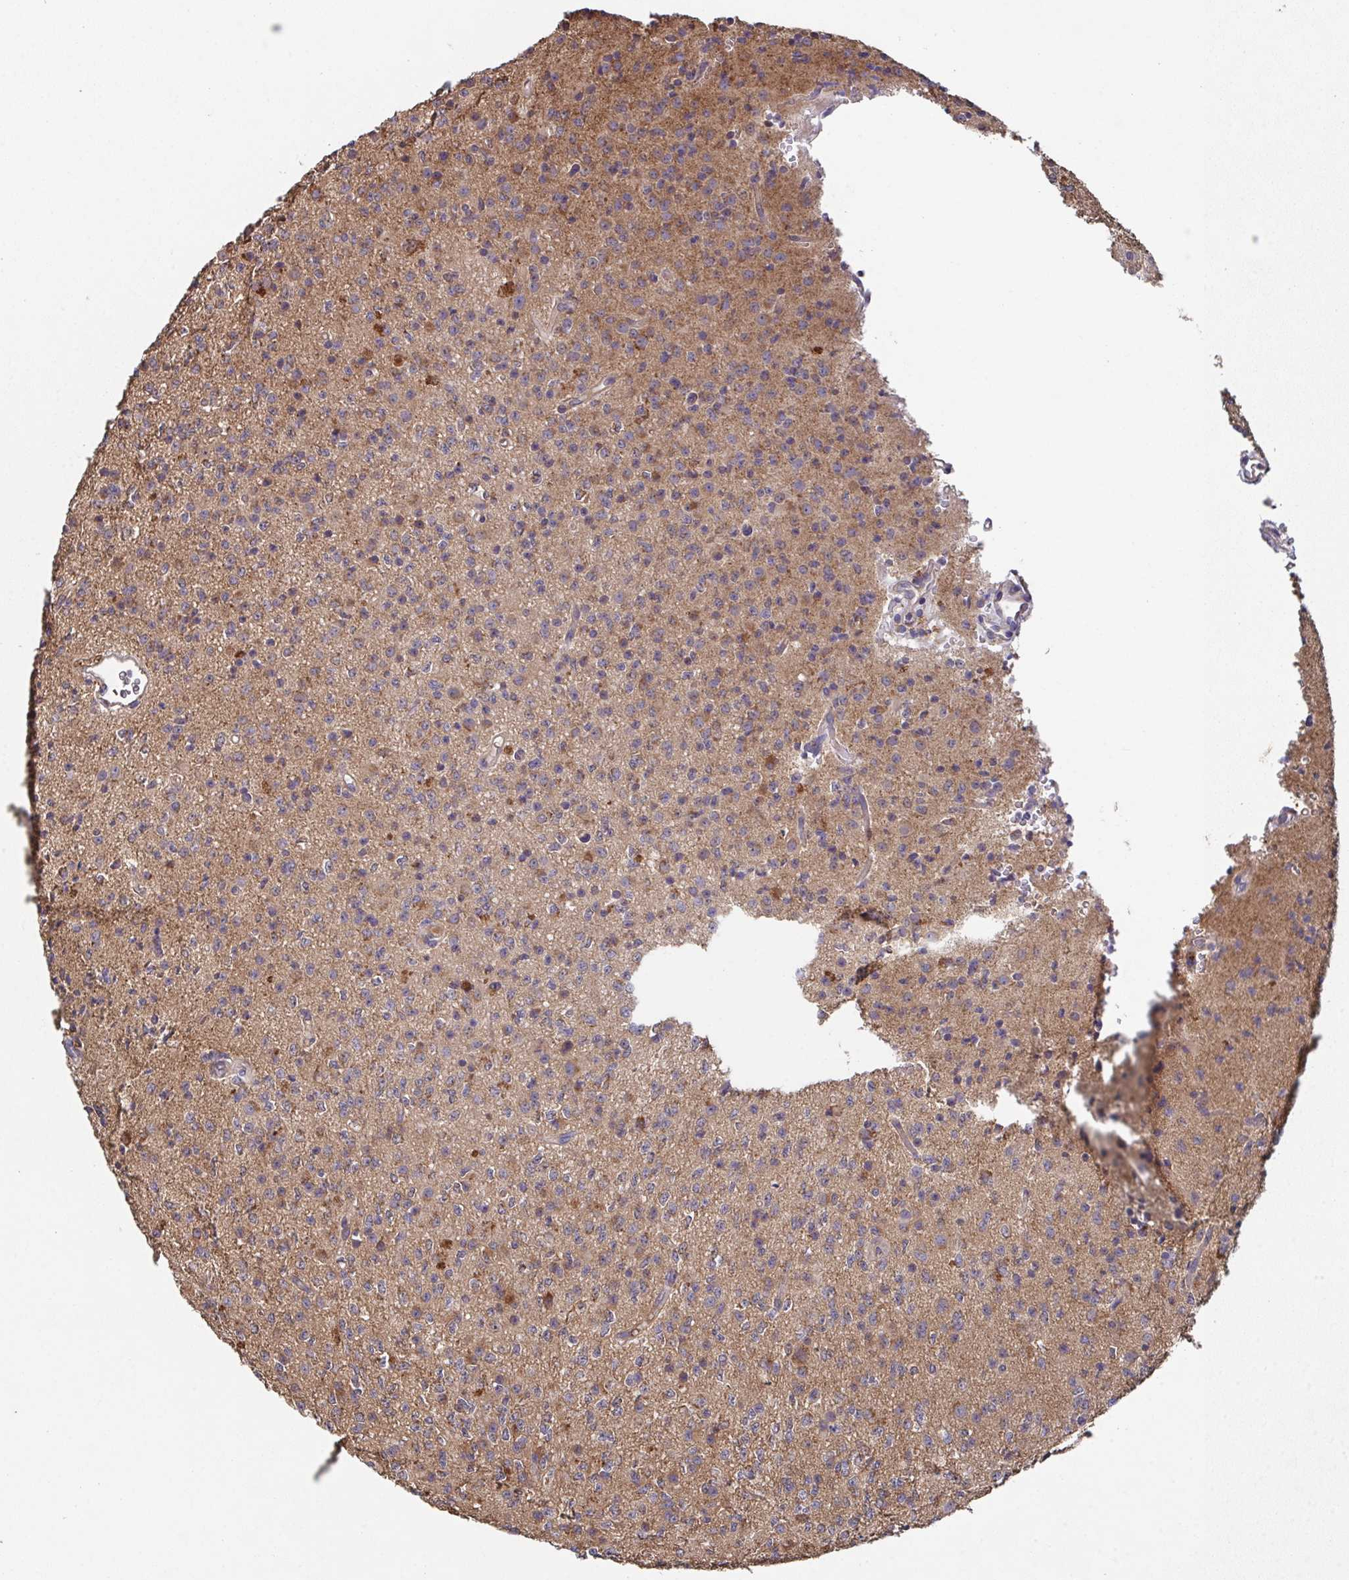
{"staining": {"intensity": "weak", "quantity": "25%-75%", "location": "cytoplasmic/membranous"}, "tissue": "glioma", "cell_type": "Tumor cells", "image_type": "cancer", "snomed": [{"axis": "morphology", "description": "Glioma, malignant, High grade"}, {"axis": "topography", "description": "Brain"}], "caption": "Immunohistochemical staining of glioma reveals low levels of weak cytoplasmic/membranous staining in about 25%-75% of tumor cells.", "gene": "MT-ND3", "patient": {"sex": "male", "age": 36}}